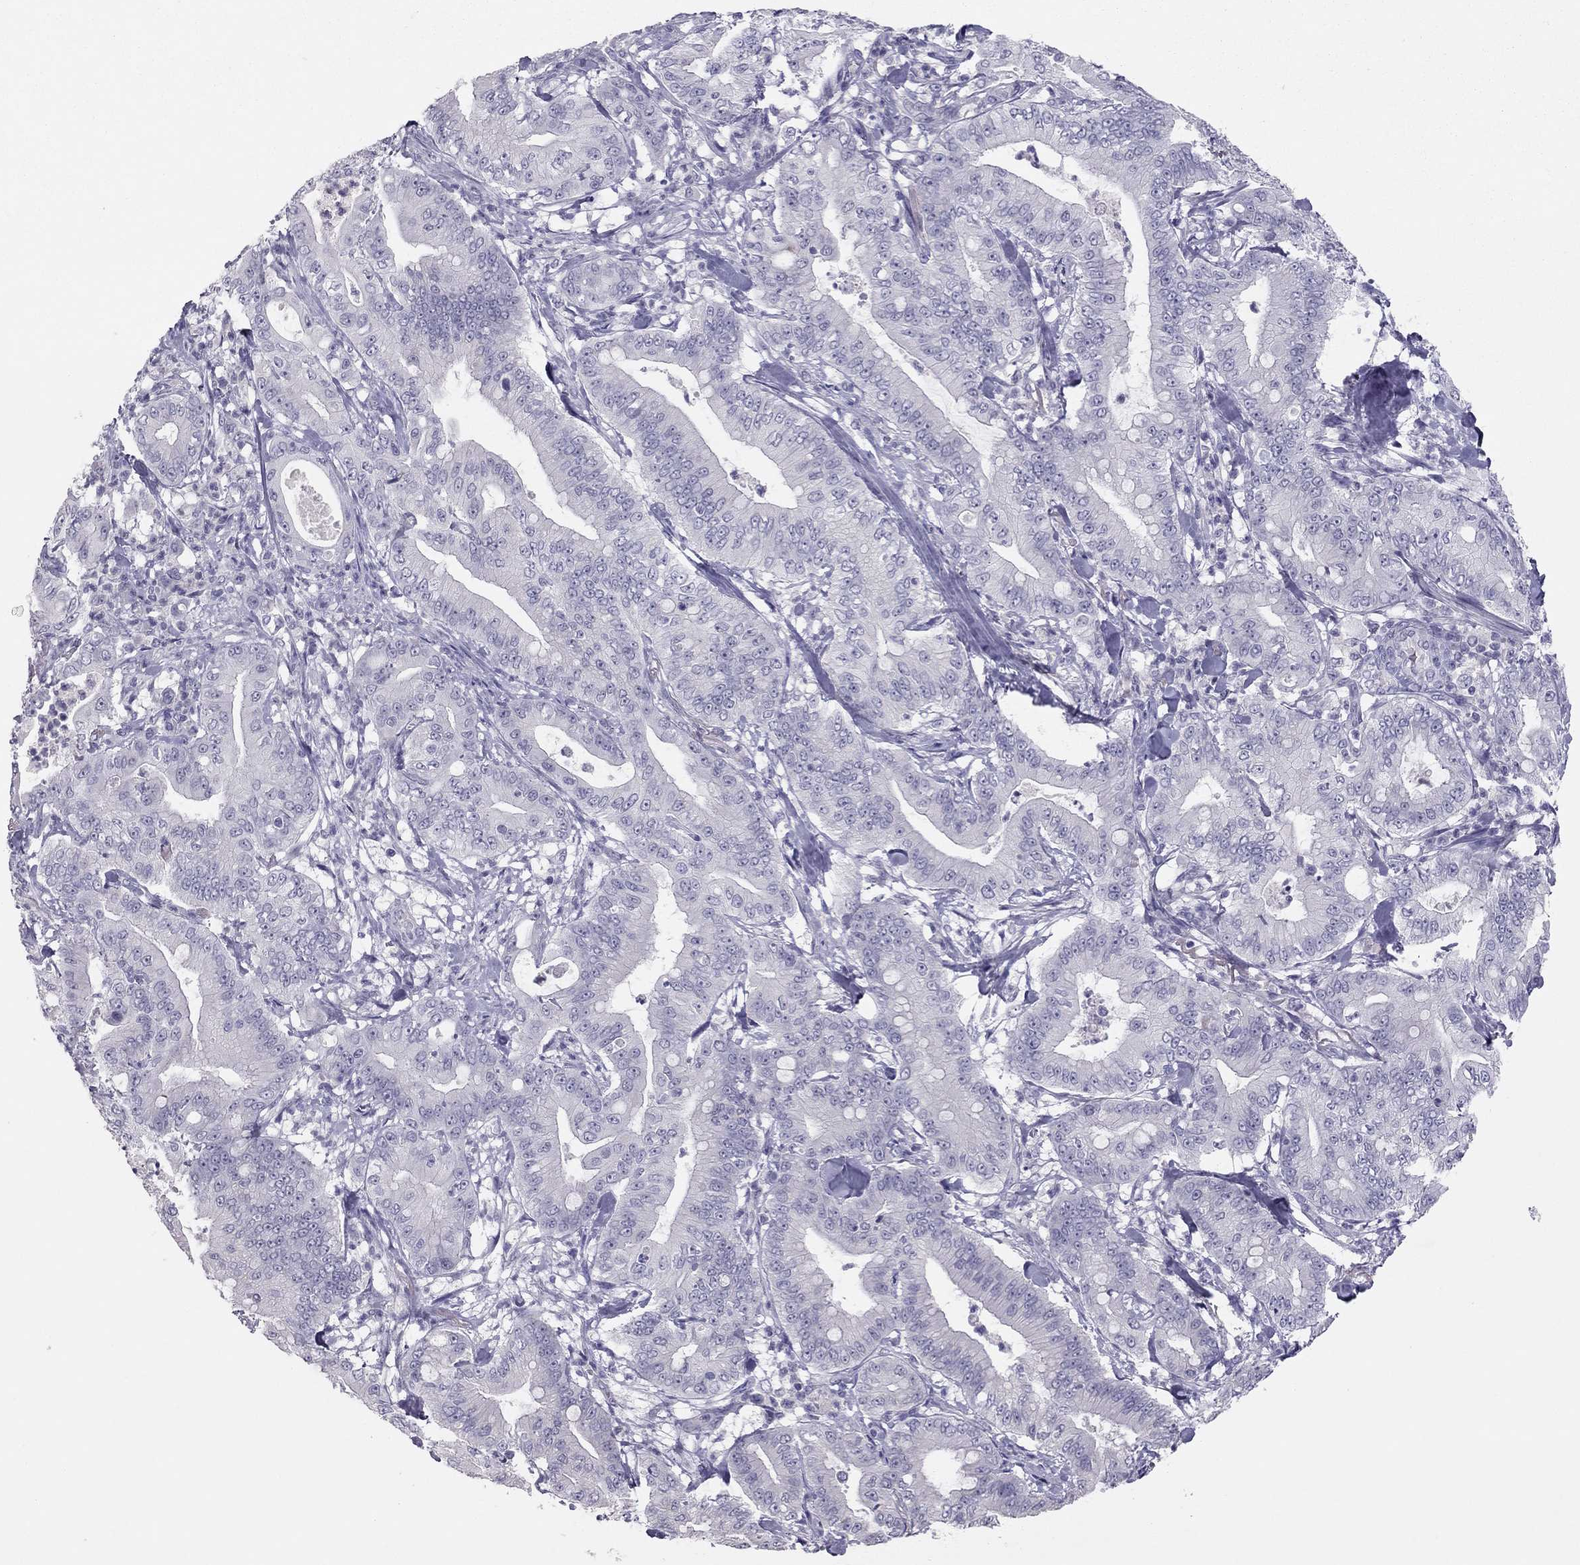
{"staining": {"intensity": "negative", "quantity": "none", "location": "none"}, "tissue": "pancreatic cancer", "cell_type": "Tumor cells", "image_type": "cancer", "snomed": [{"axis": "morphology", "description": "Adenocarcinoma, NOS"}, {"axis": "topography", "description": "Pancreas"}], "caption": "Pancreatic cancer was stained to show a protein in brown. There is no significant staining in tumor cells. Brightfield microscopy of immunohistochemistry (IHC) stained with DAB (3,3'-diaminobenzidine) (brown) and hematoxylin (blue), captured at high magnification.", "gene": "ADORA2A", "patient": {"sex": "male", "age": 71}}